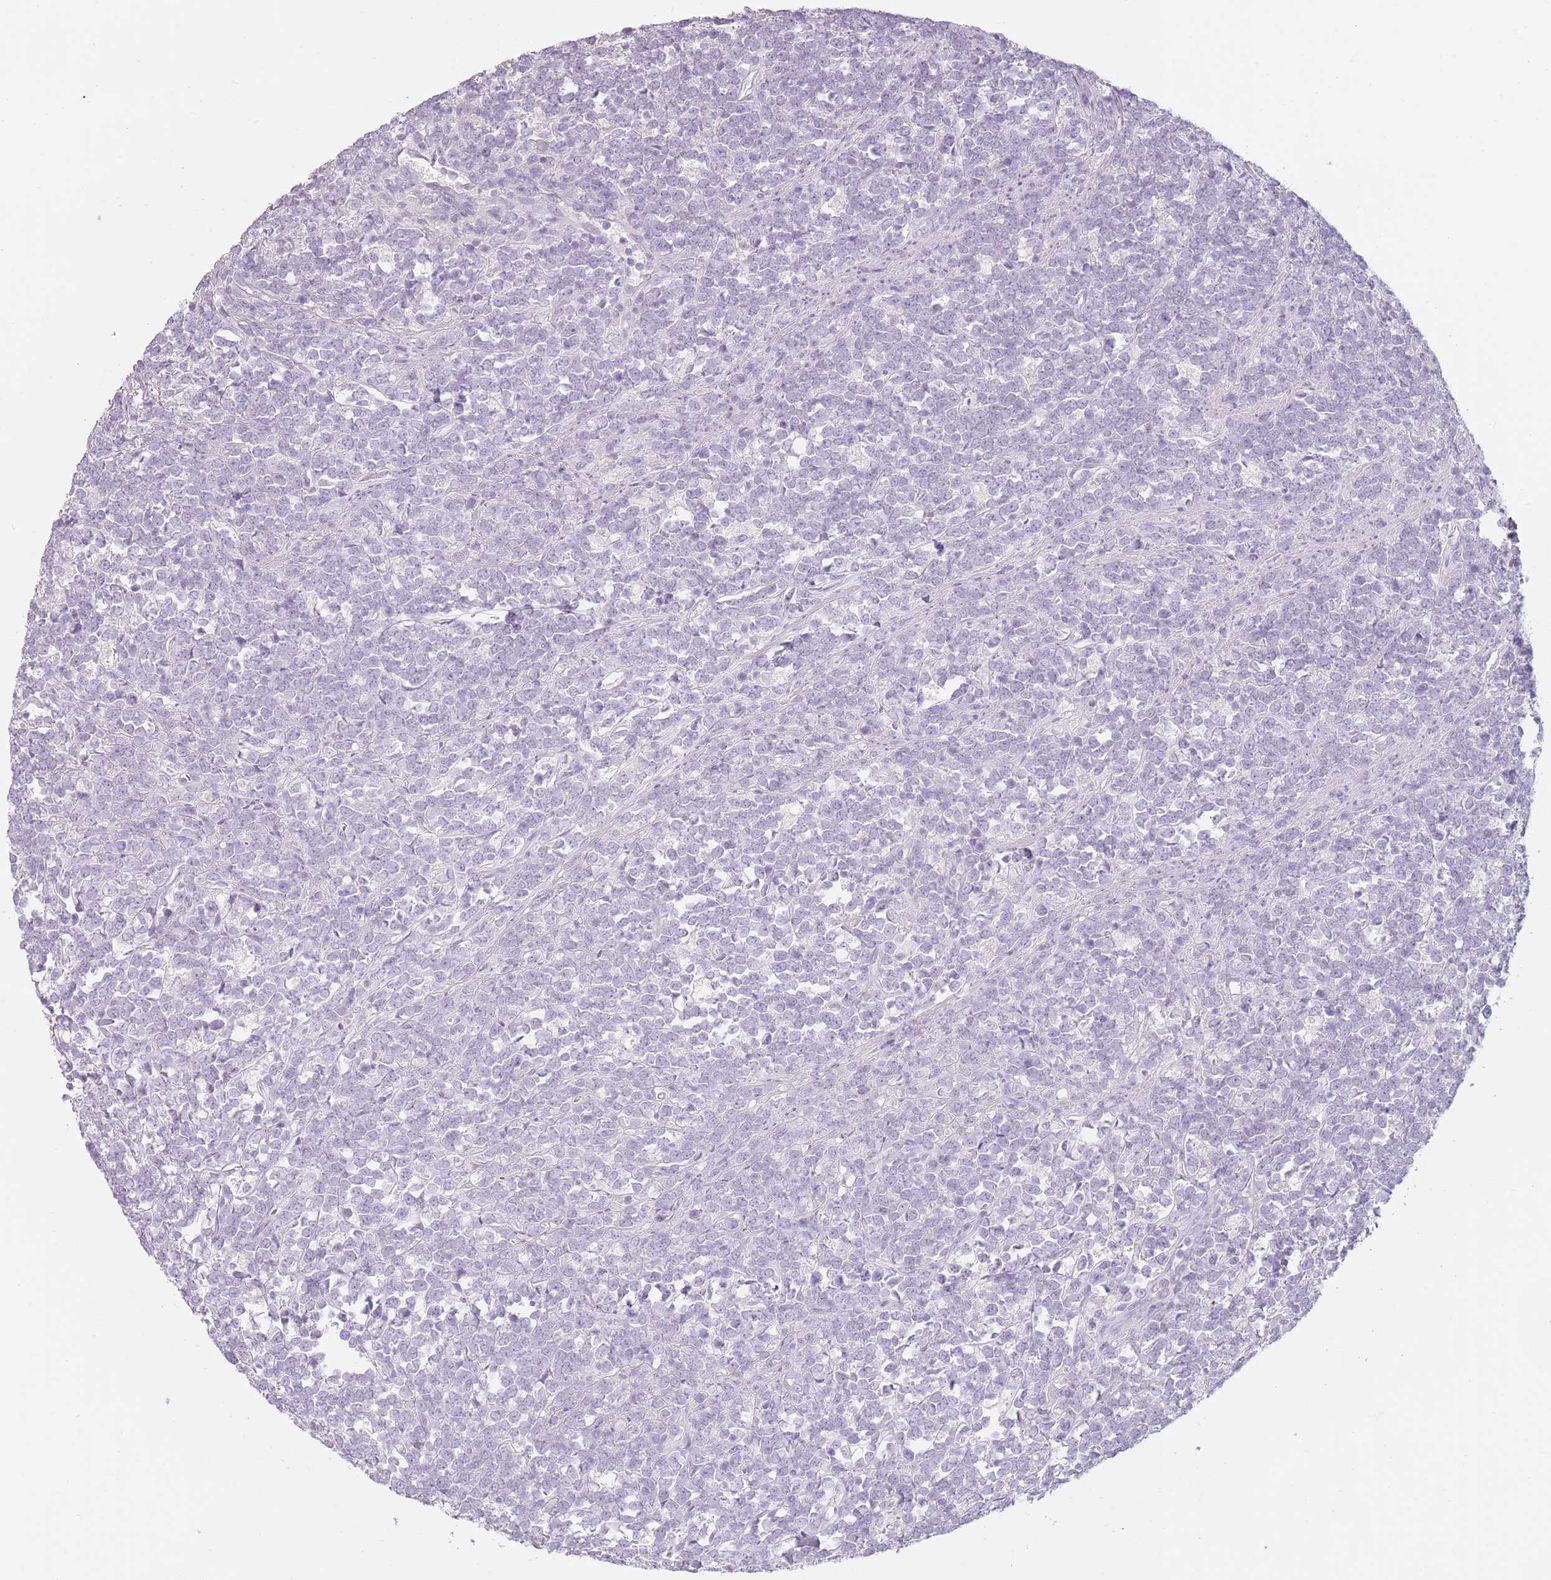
{"staining": {"intensity": "negative", "quantity": "none", "location": "none"}, "tissue": "lymphoma", "cell_type": "Tumor cells", "image_type": "cancer", "snomed": [{"axis": "morphology", "description": "Malignant lymphoma, non-Hodgkin's type, High grade"}, {"axis": "topography", "description": "Small intestine"}, {"axis": "topography", "description": "Colon"}], "caption": "Tumor cells show no significant protein expression in malignant lymphoma, non-Hodgkin's type (high-grade).", "gene": "PIEZO1", "patient": {"sex": "male", "age": 8}}